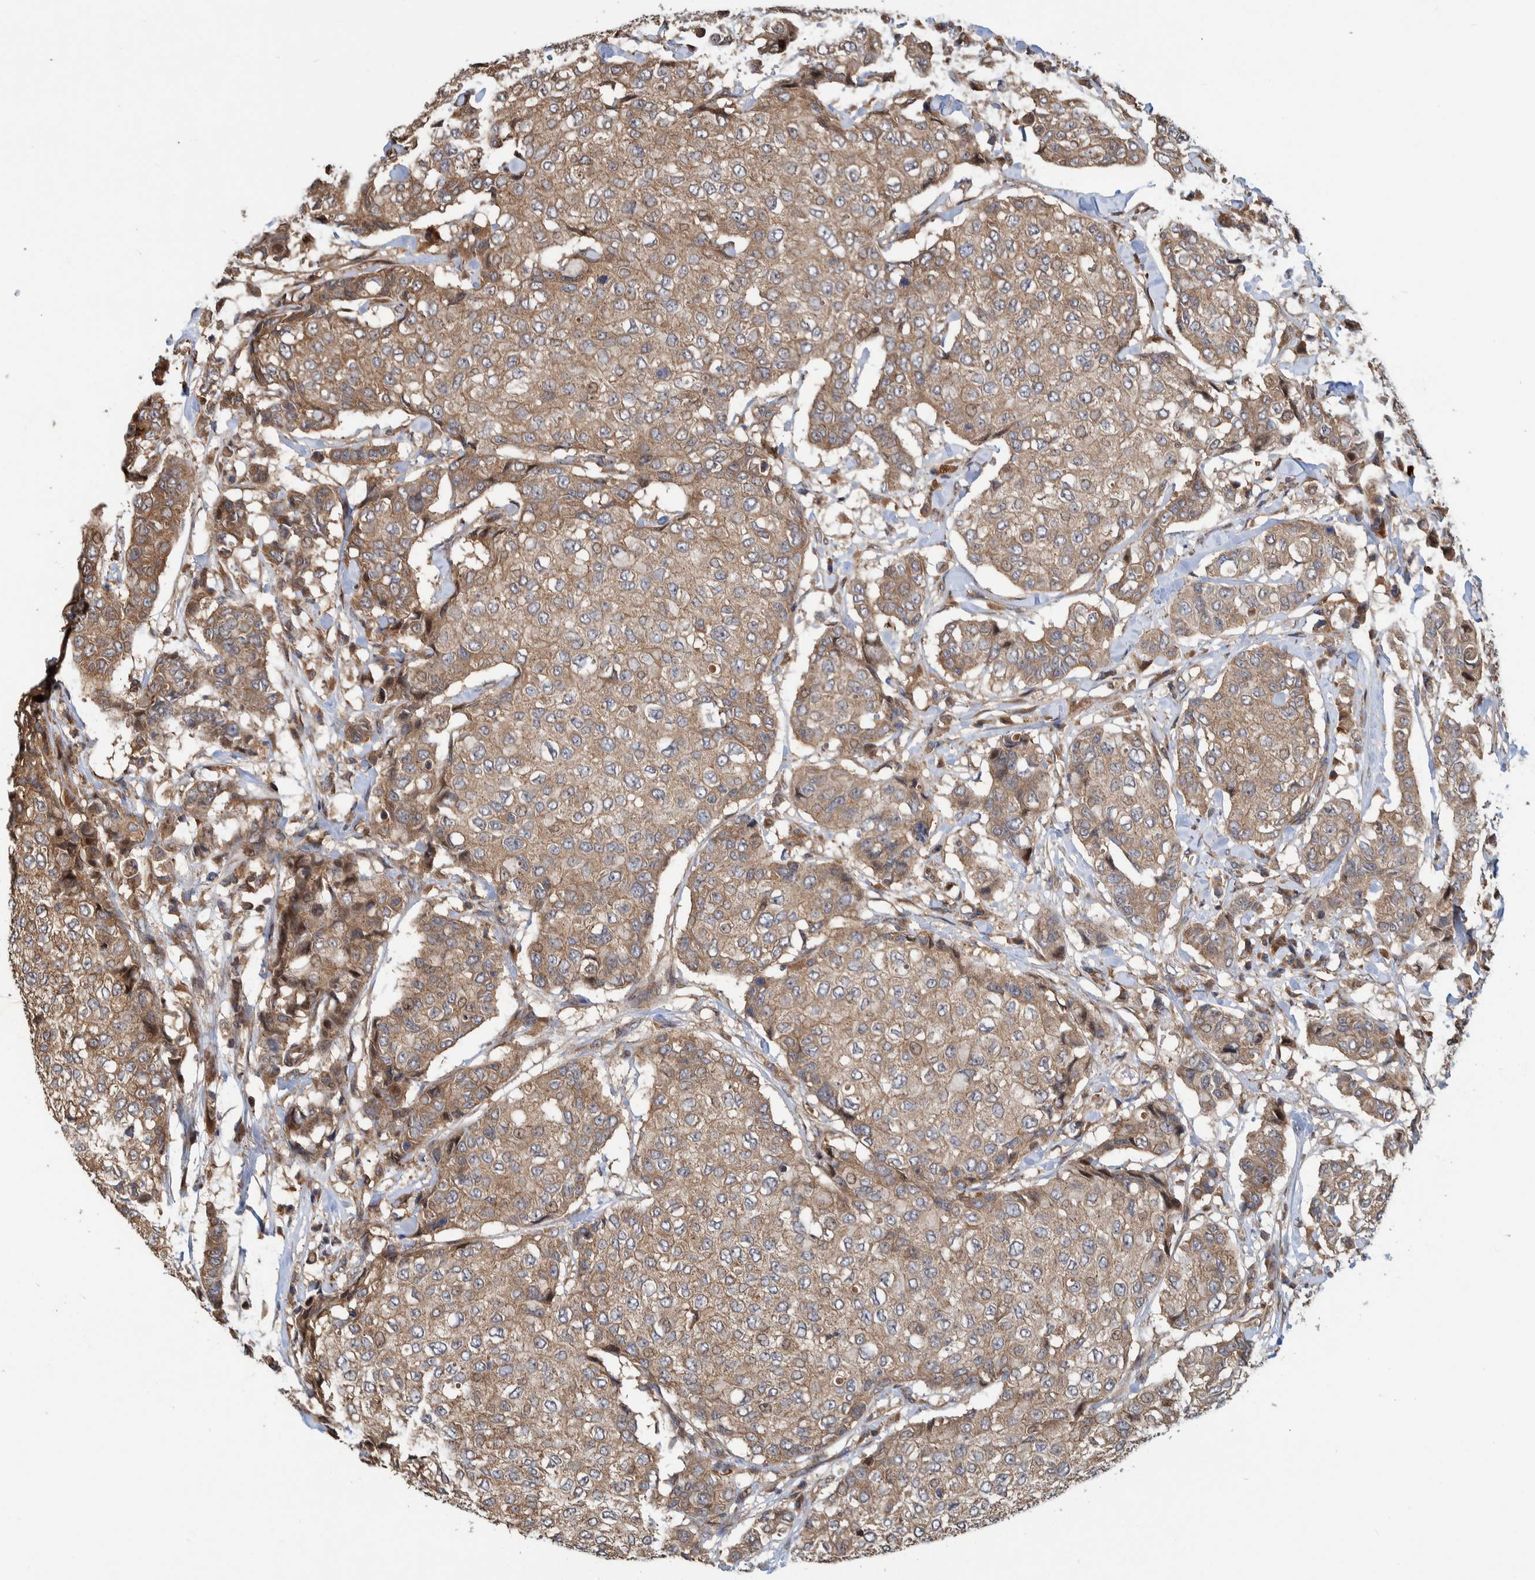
{"staining": {"intensity": "moderate", "quantity": ">75%", "location": "cytoplasmic/membranous"}, "tissue": "breast cancer", "cell_type": "Tumor cells", "image_type": "cancer", "snomed": [{"axis": "morphology", "description": "Duct carcinoma"}, {"axis": "topography", "description": "Breast"}], "caption": "An immunohistochemistry (IHC) image of neoplastic tissue is shown. Protein staining in brown shows moderate cytoplasmic/membranous positivity in breast infiltrating ductal carcinoma within tumor cells. Immunohistochemistry stains the protein in brown and the nuclei are stained blue.", "gene": "CCDC57", "patient": {"sex": "female", "age": 27}}